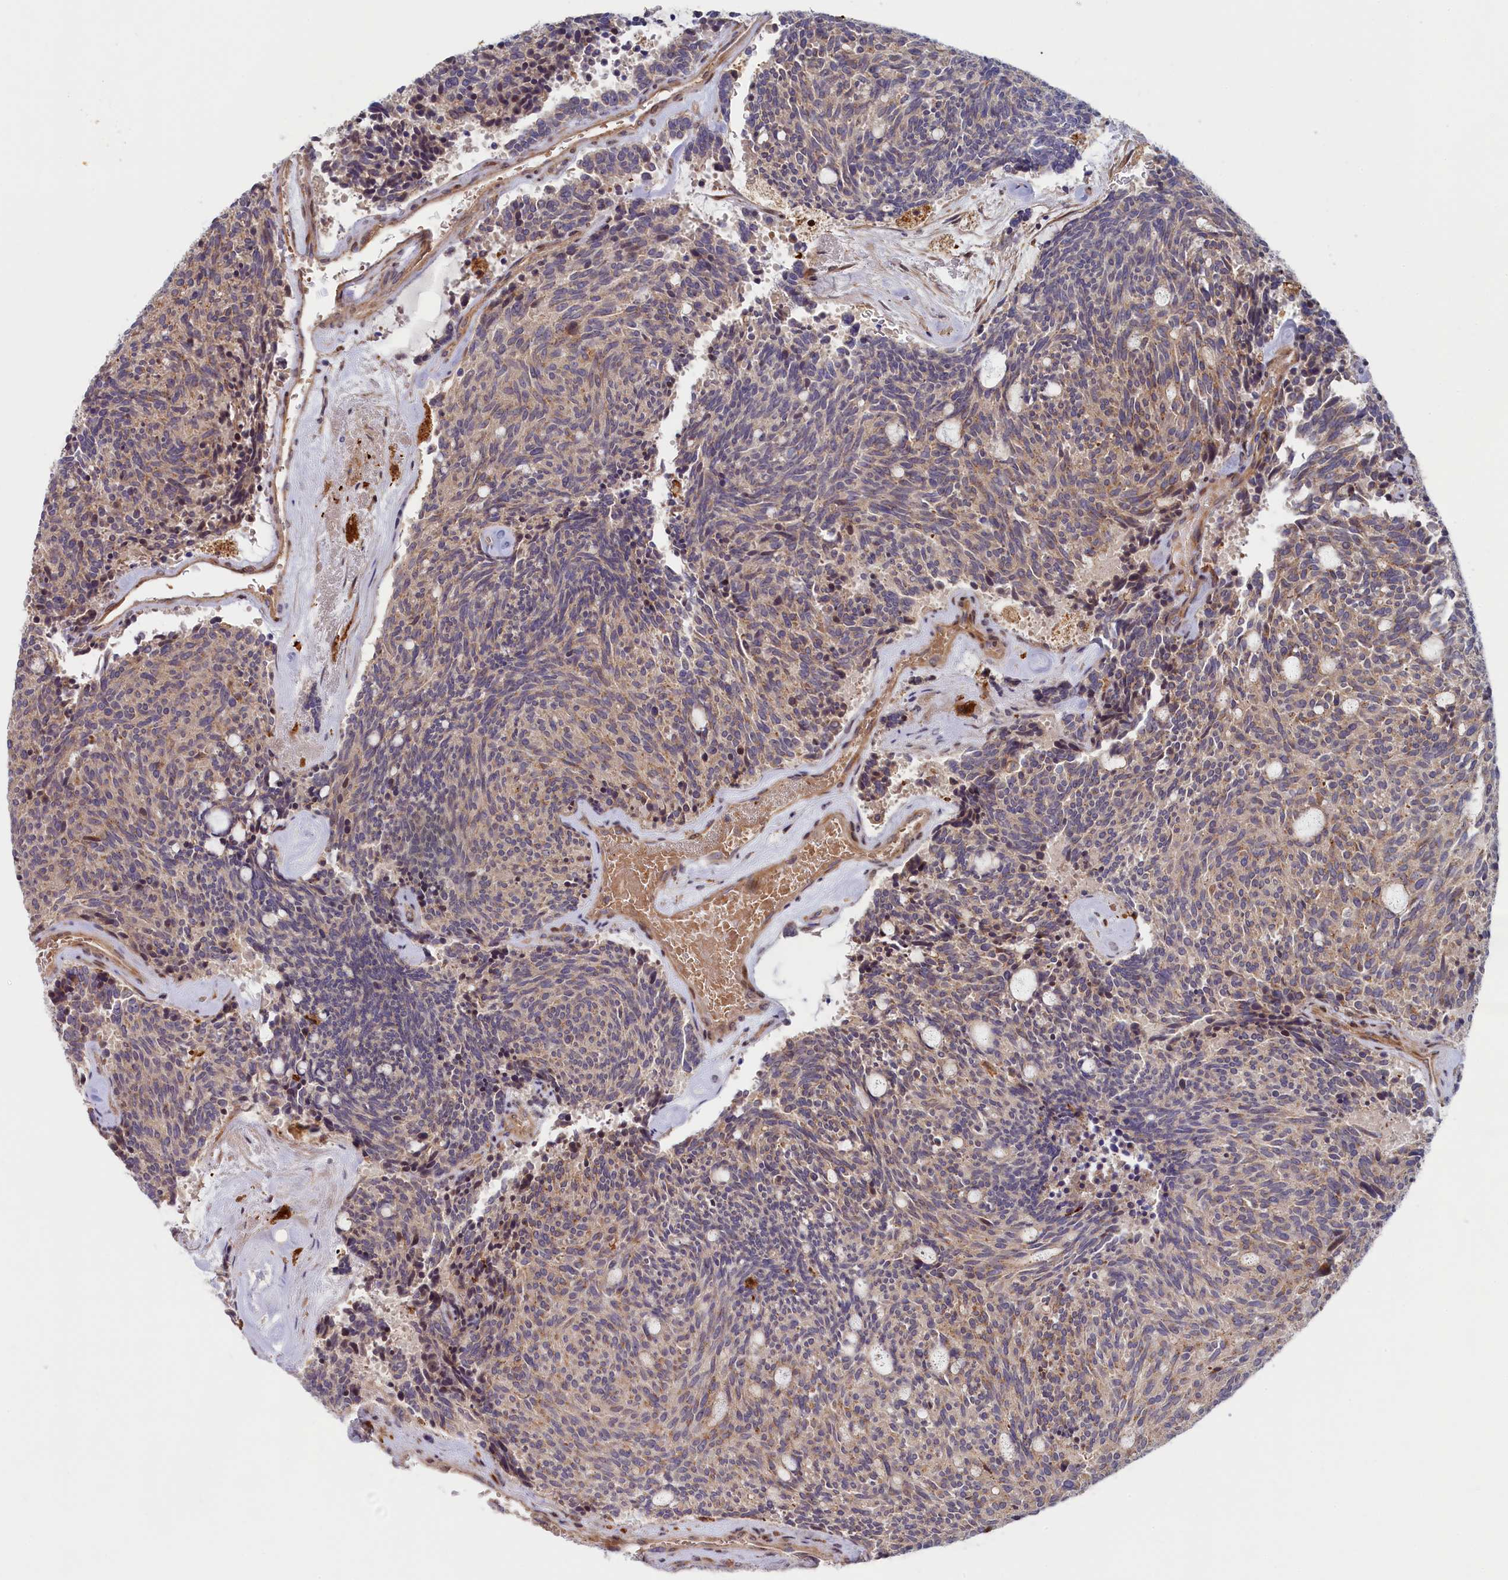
{"staining": {"intensity": "weak", "quantity": "<25%", "location": "cytoplasmic/membranous"}, "tissue": "carcinoid", "cell_type": "Tumor cells", "image_type": "cancer", "snomed": [{"axis": "morphology", "description": "Carcinoid, malignant, NOS"}, {"axis": "topography", "description": "Pancreas"}], "caption": "DAB (3,3'-diaminobenzidine) immunohistochemical staining of human malignant carcinoid reveals no significant positivity in tumor cells.", "gene": "FERMT1", "patient": {"sex": "female", "age": 54}}